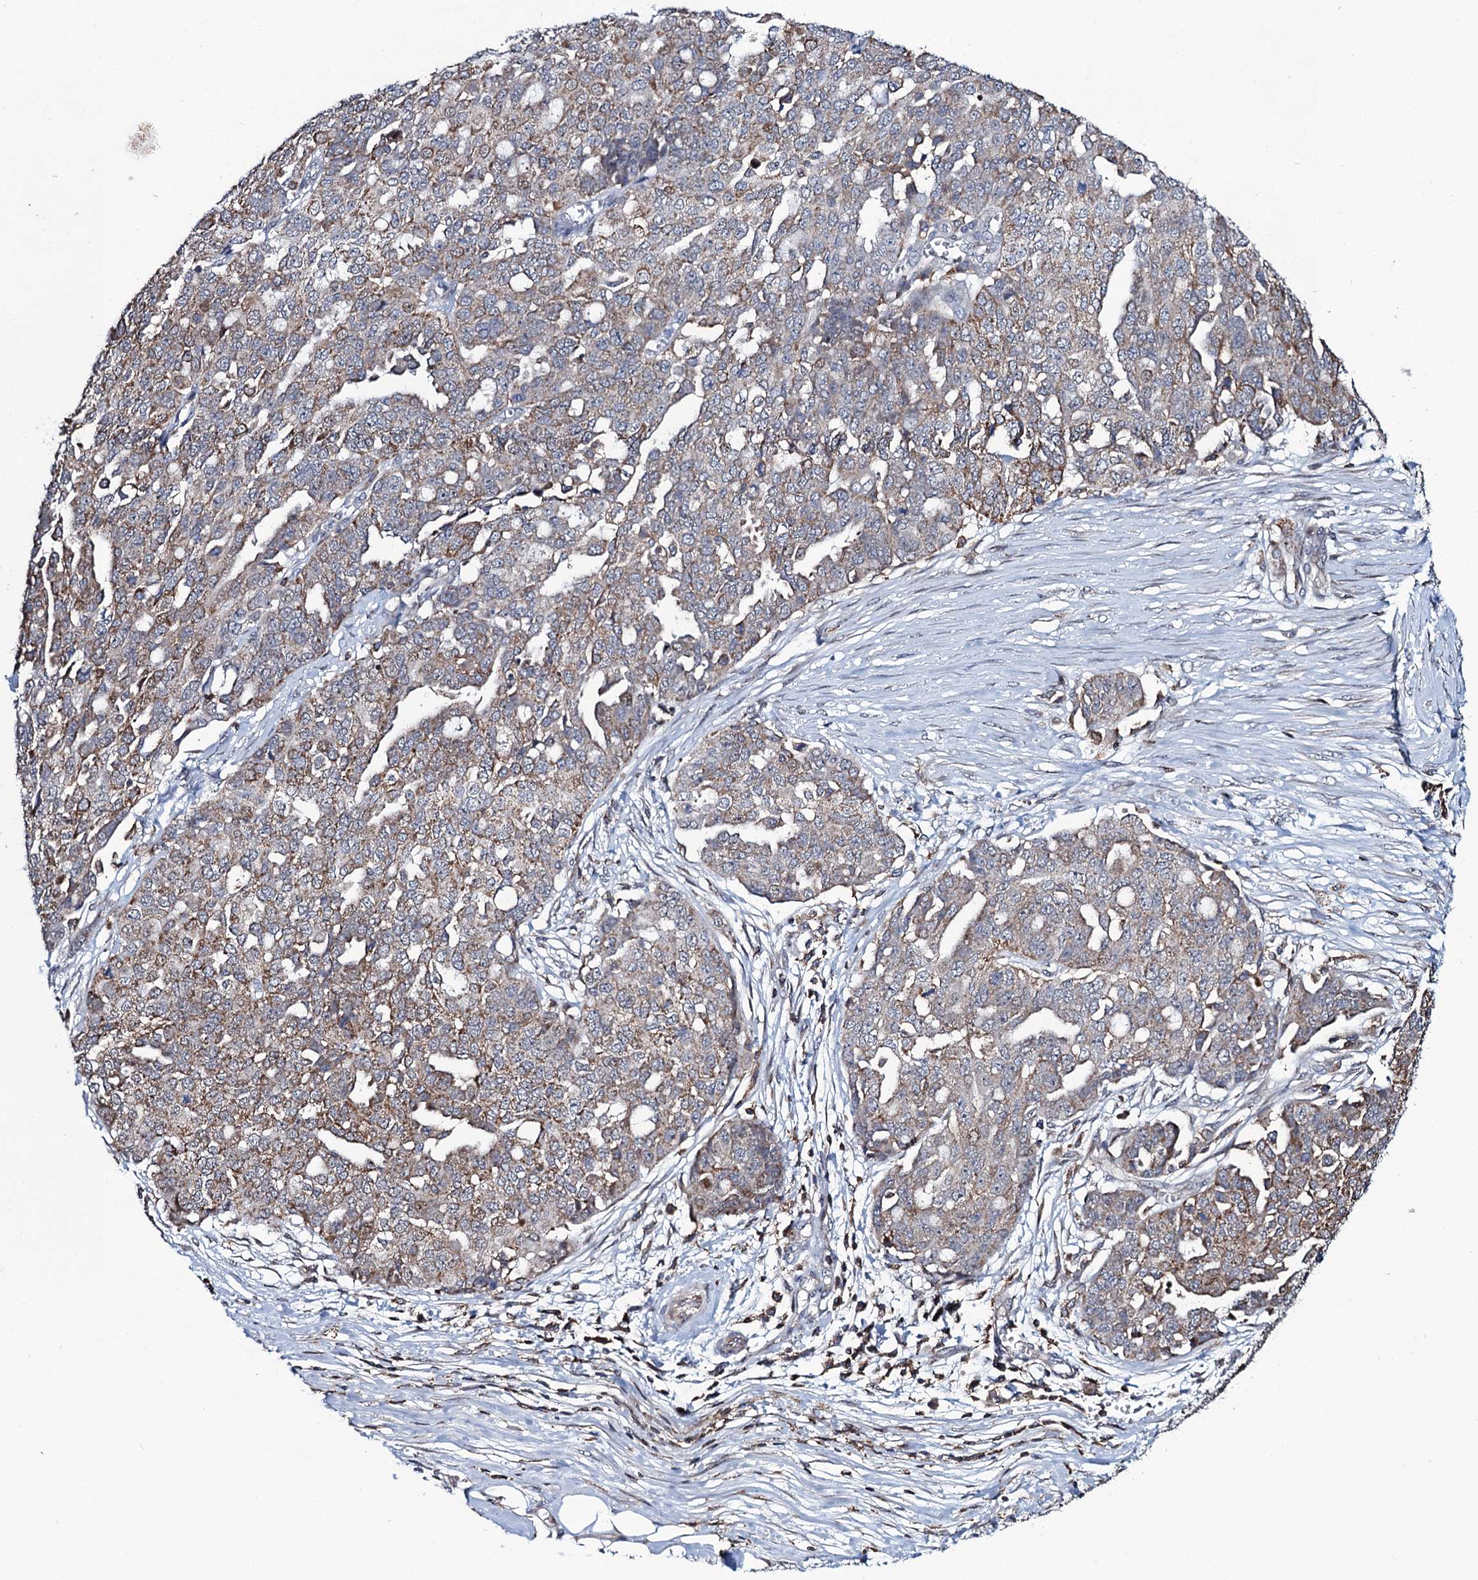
{"staining": {"intensity": "weak", "quantity": "25%-75%", "location": "cytoplasmic/membranous"}, "tissue": "ovarian cancer", "cell_type": "Tumor cells", "image_type": "cancer", "snomed": [{"axis": "morphology", "description": "Cystadenocarcinoma, serous, NOS"}, {"axis": "topography", "description": "Soft tissue"}, {"axis": "topography", "description": "Ovary"}], "caption": "Serous cystadenocarcinoma (ovarian) stained for a protein demonstrates weak cytoplasmic/membranous positivity in tumor cells.", "gene": "CCDC102A", "patient": {"sex": "female", "age": 57}}